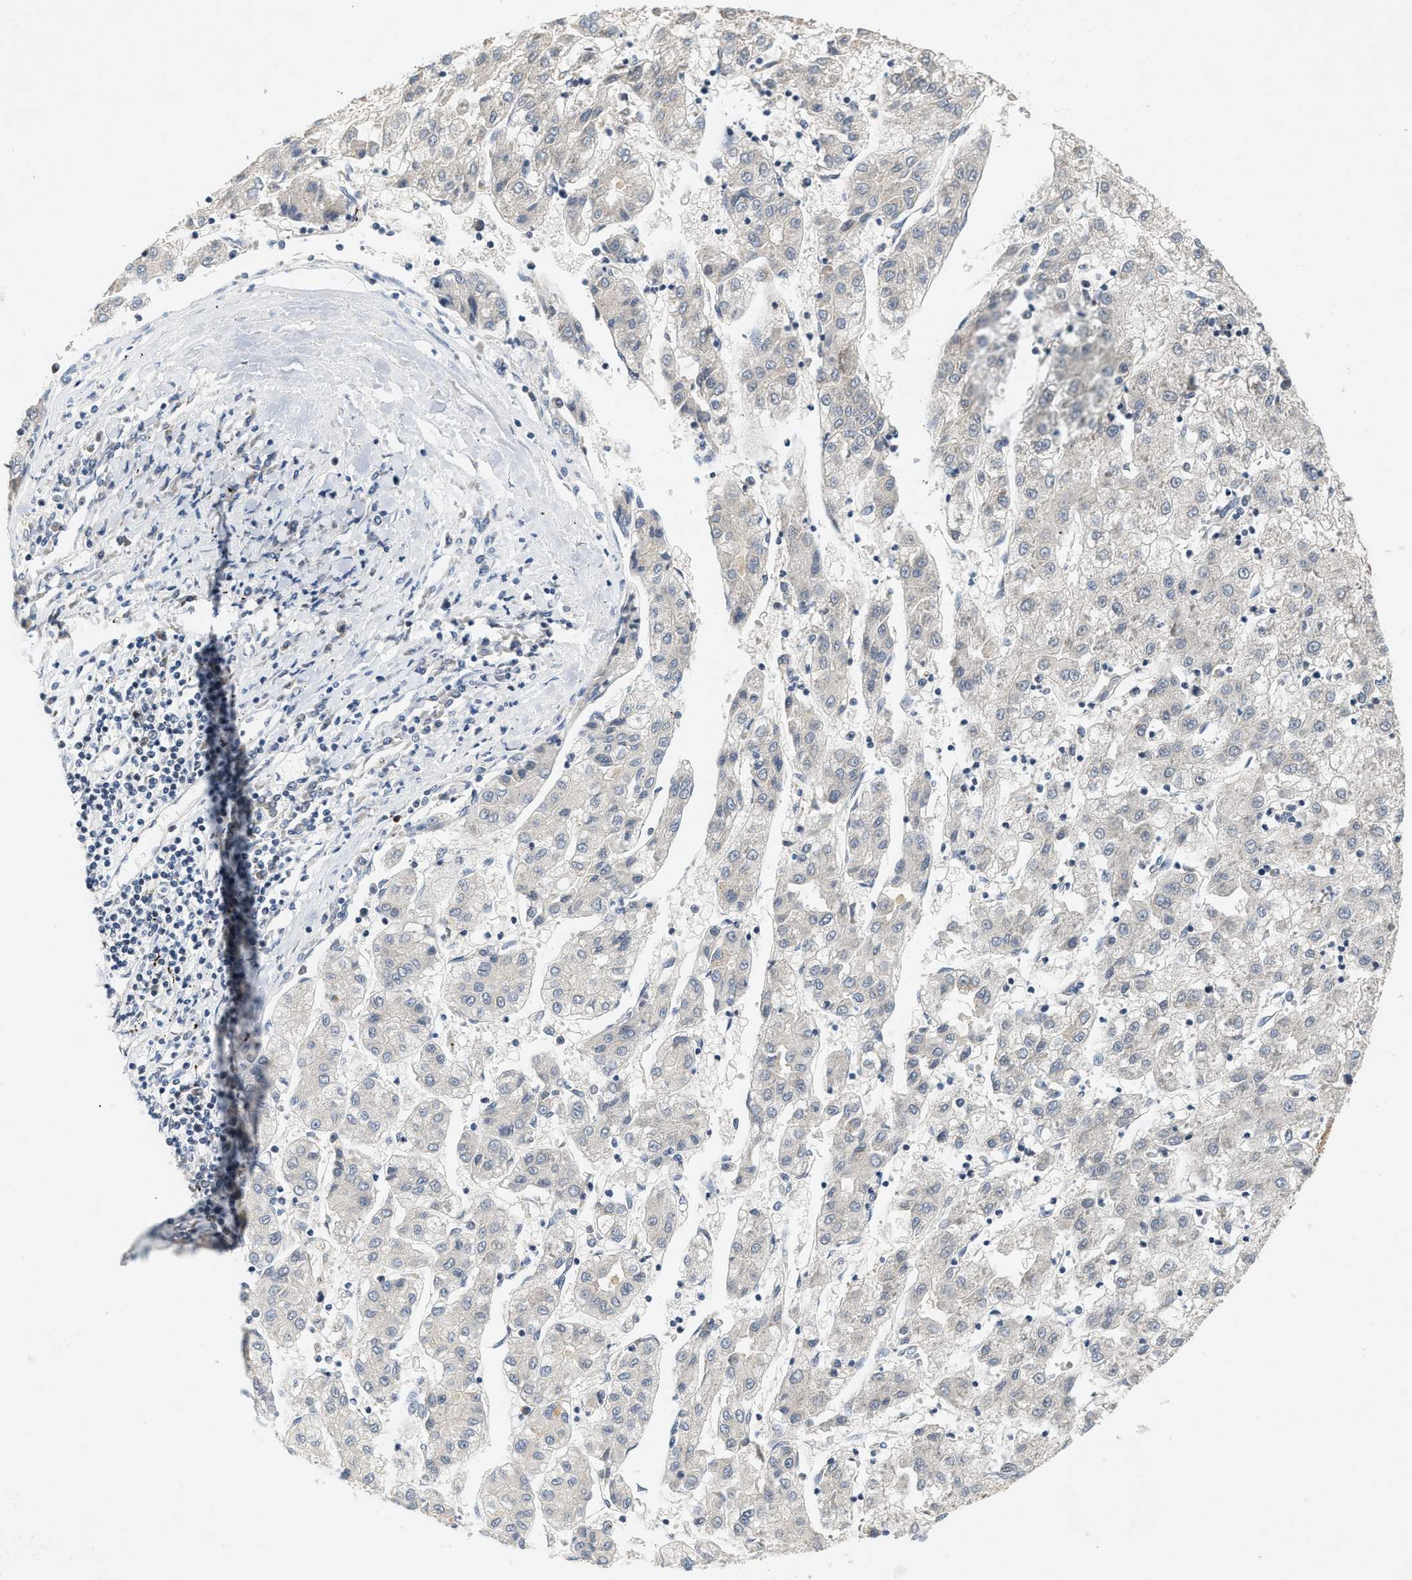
{"staining": {"intensity": "negative", "quantity": "none", "location": "none"}, "tissue": "liver cancer", "cell_type": "Tumor cells", "image_type": "cancer", "snomed": [{"axis": "morphology", "description": "Carcinoma, Hepatocellular, NOS"}, {"axis": "topography", "description": "Liver"}], "caption": "The histopathology image displays no significant staining in tumor cells of liver cancer (hepatocellular carcinoma).", "gene": "GIGYF1", "patient": {"sex": "male", "age": 72}}